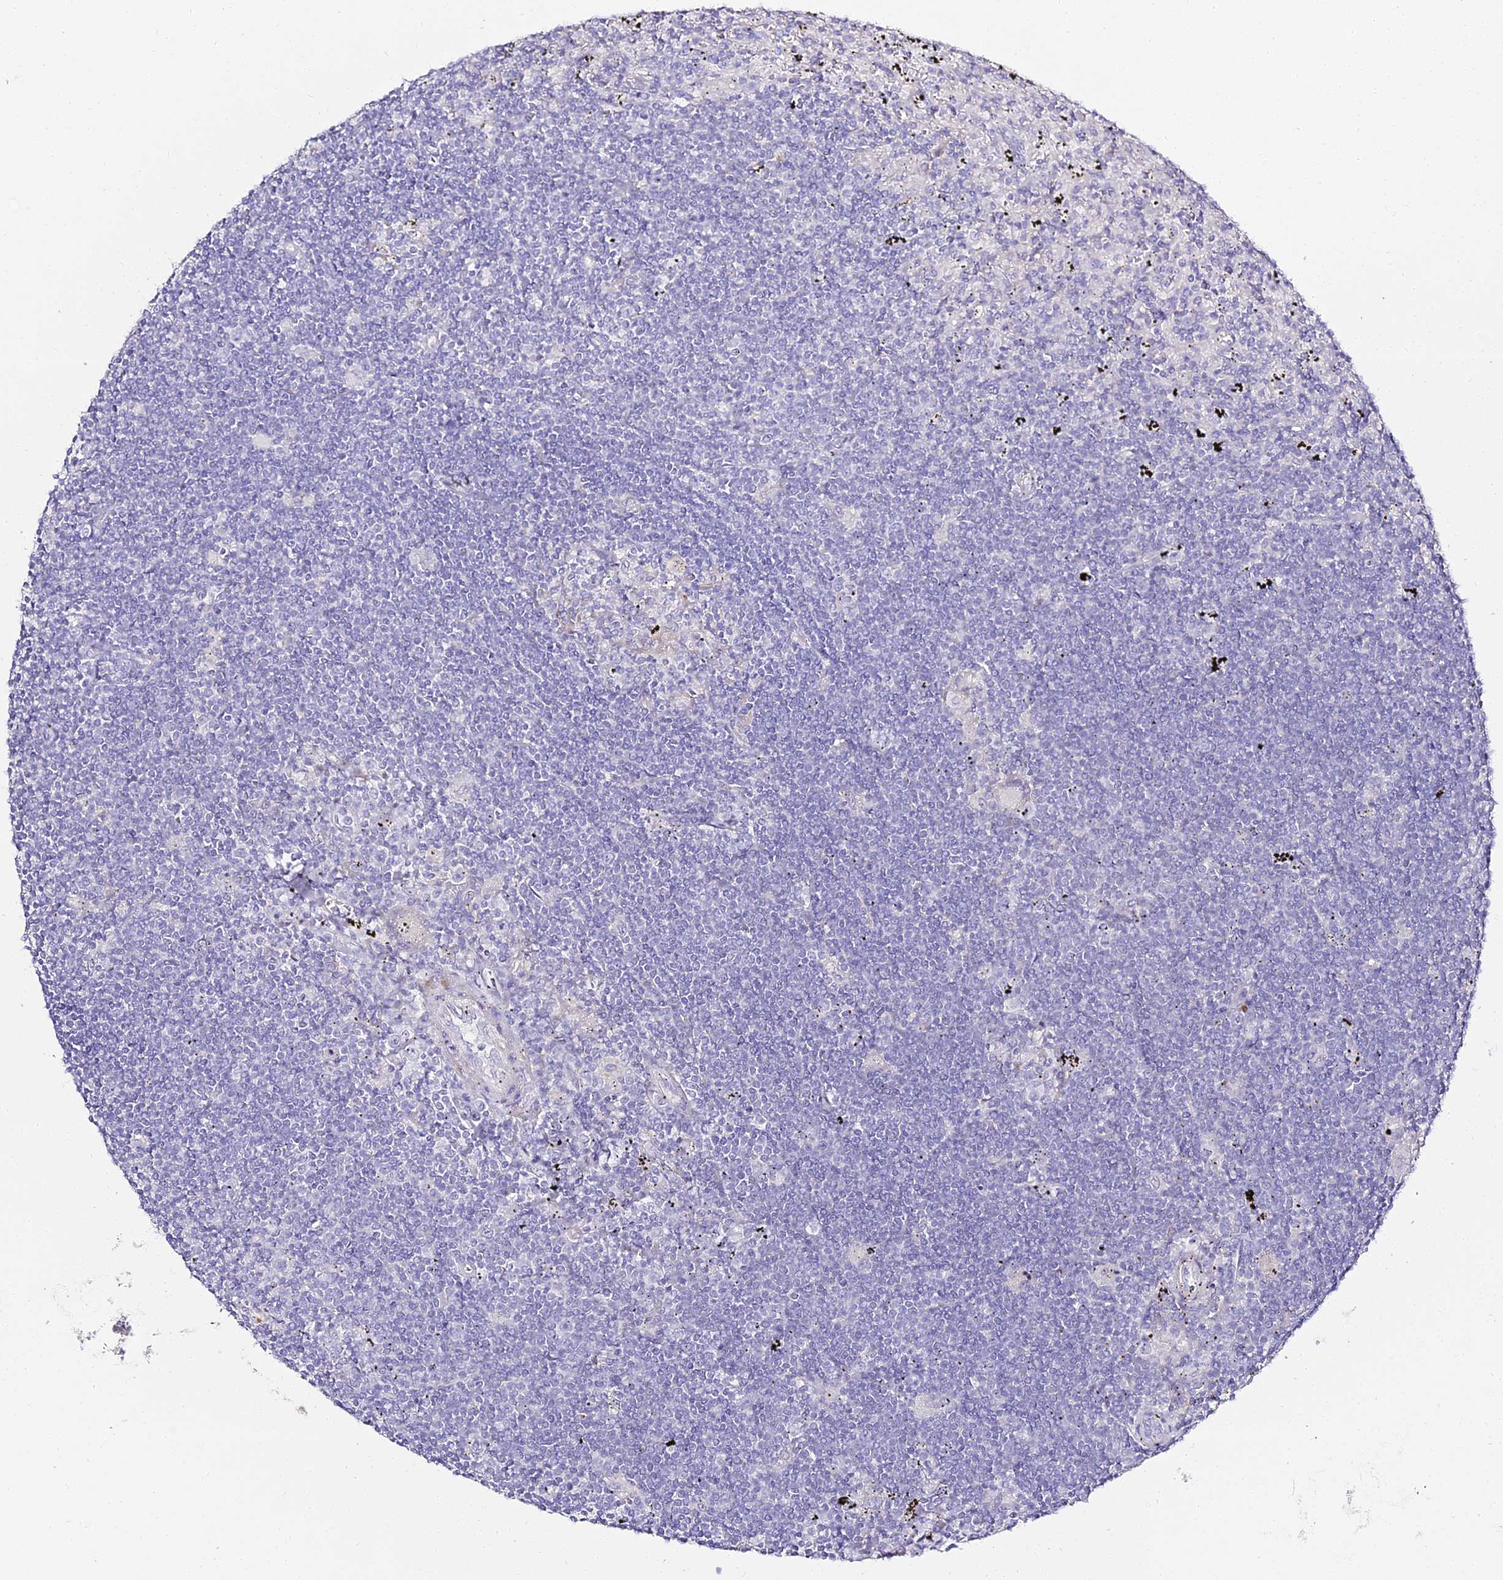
{"staining": {"intensity": "negative", "quantity": "none", "location": "none"}, "tissue": "lymphoma", "cell_type": "Tumor cells", "image_type": "cancer", "snomed": [{"axis": "morphology", "description": "Malignant lymphoma, non-Hodgkin's type, Low grade"}, {"axis": "topography", "description": "Spleen"}], "caption": "Tumor cells show no significant expression in lymphoma.", "gene": "ALPG", "patient": {"sex": "male", "age": 76}}